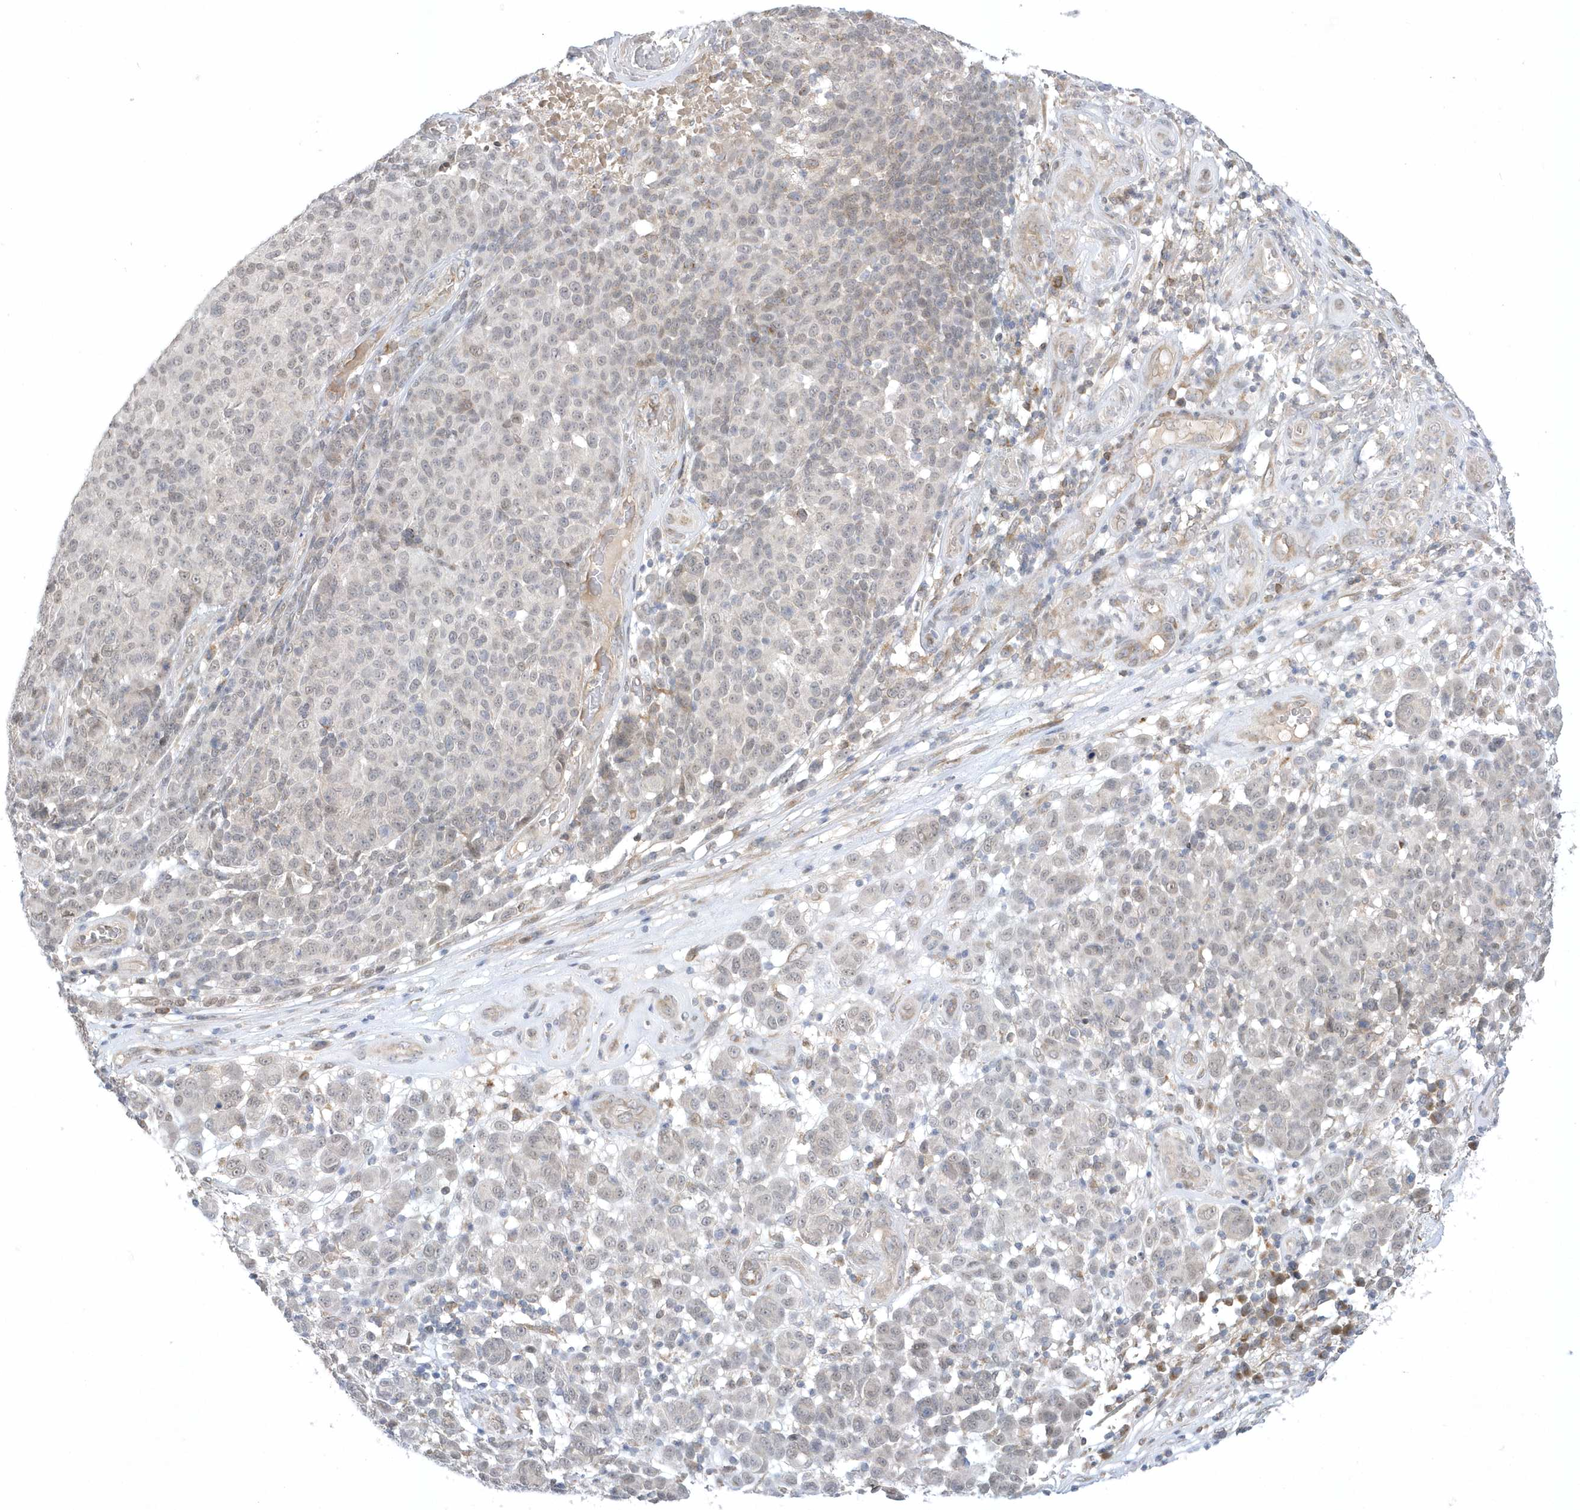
{"staining": {"intensity": "negative", "quantity": "none", "location": "none"}, "tissue": "melanoma", "cell_type": "Tumor cells", "image_type": "cancer", "snomed": [{"axis": "morphology", "description": "Malignant melanoma, NOS"}, {"axis": "topography", "description": "Skin"}], "caption": "Immunohistochemistry photomicrograph of melanoma stained for a protein (brown), which displays no positivity in tumor cells.", "gene": "ZC3H12D", "patient": {"sex": "male", "age": 49}}